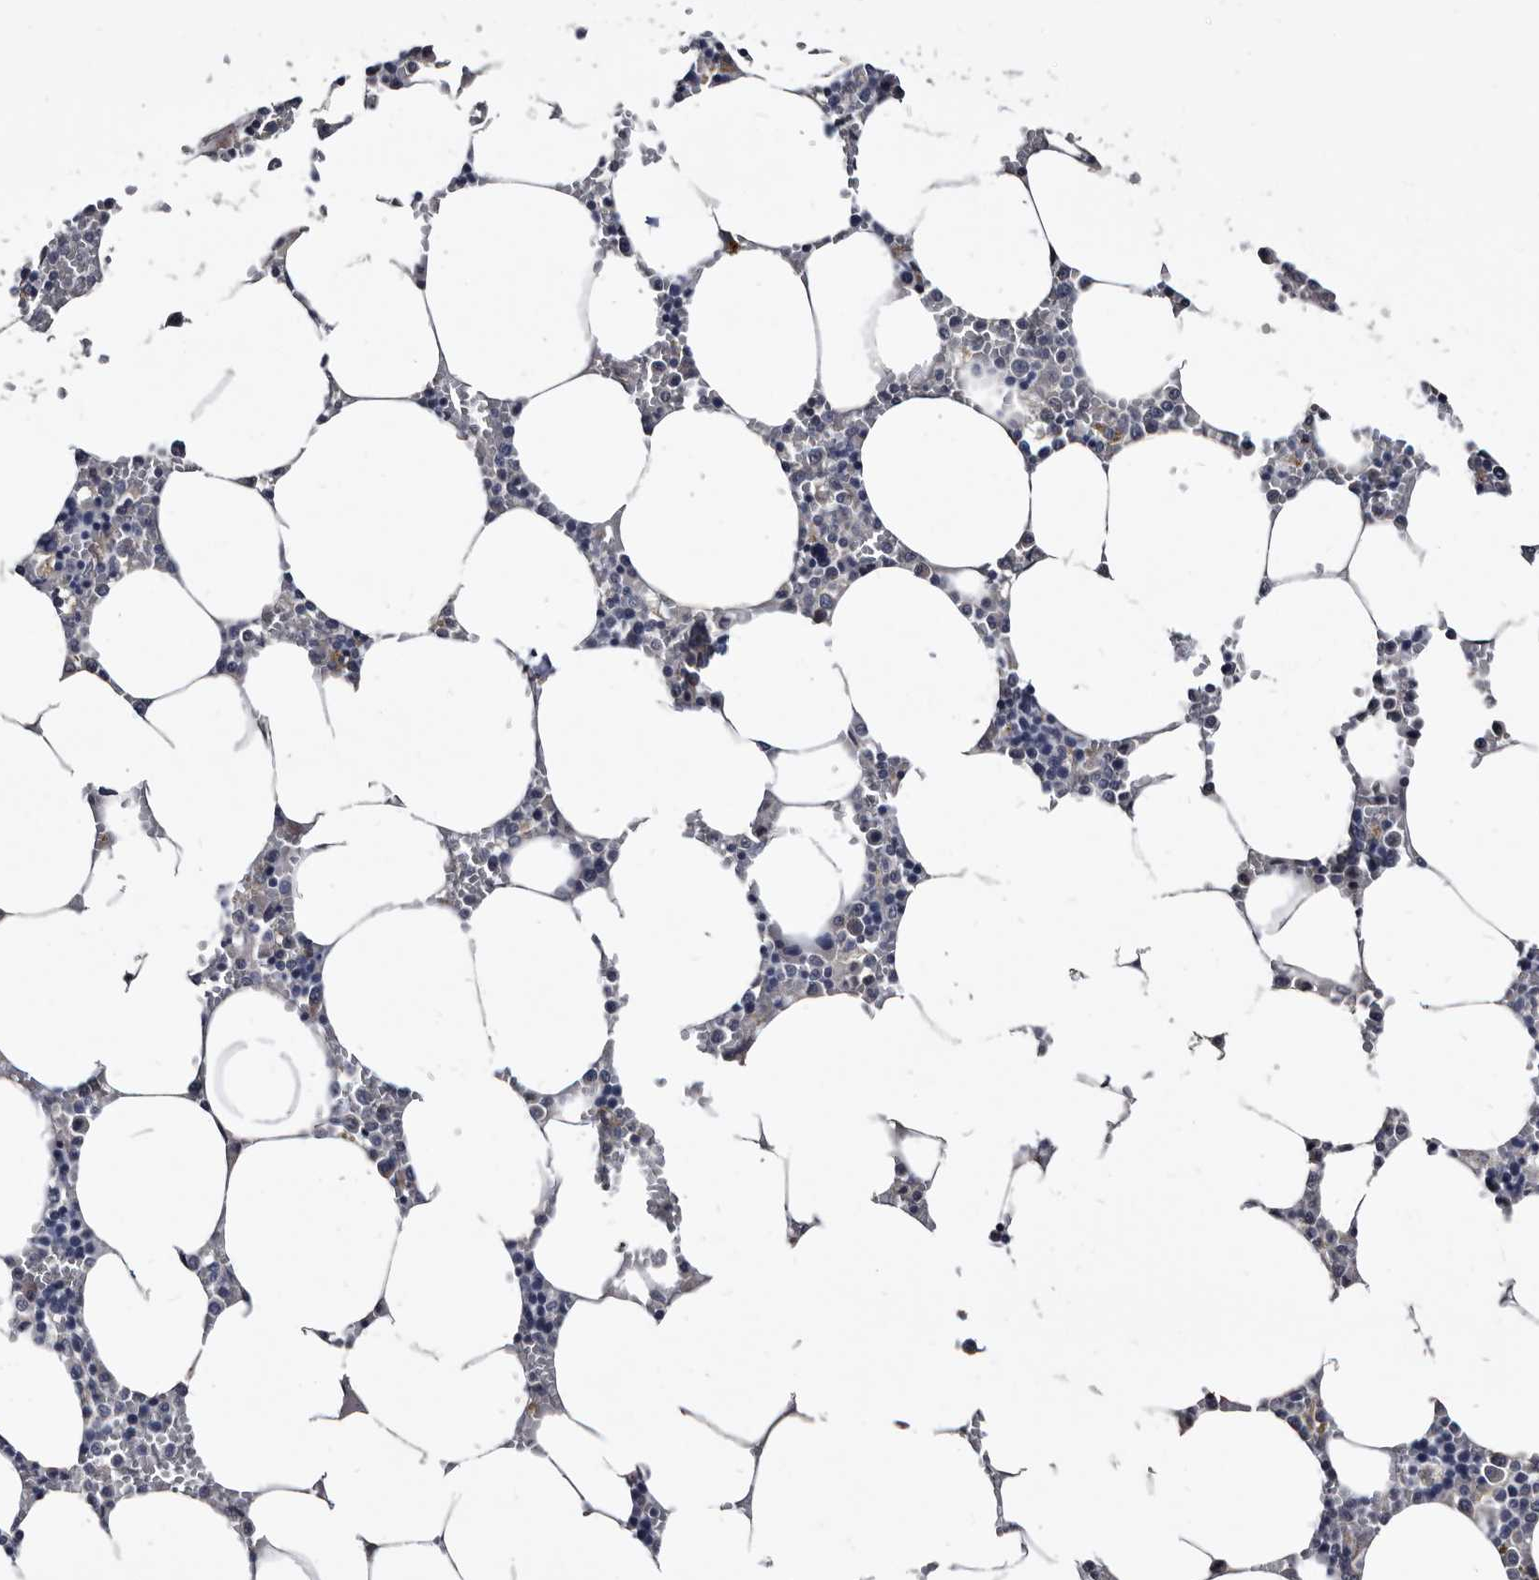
{"staining": {"intensity": "negative", "quantity": "none", "location": "none"}, "tissue": "bone marrow", "cell_type": "Hematopoietic cells", "image_type": "normal", "snomed": [{"axis": "morphology", "description": "Normal tissue, NOS"}, {"axis": "topography", "description": "Bone marrow"}], "caption": "Bone marrow was stained to show a protein in brown. There is no significant expression in hematopoietic cells. (Stains: DAB (3,3'-diaminobenzidine) immunohistochemistry (IHC) with hematoxylin counter stain, Microscopy: brightfield microscopy at high magnification).", "gene": "PROM1", "patient": {"sex": "male", "age": 70}}